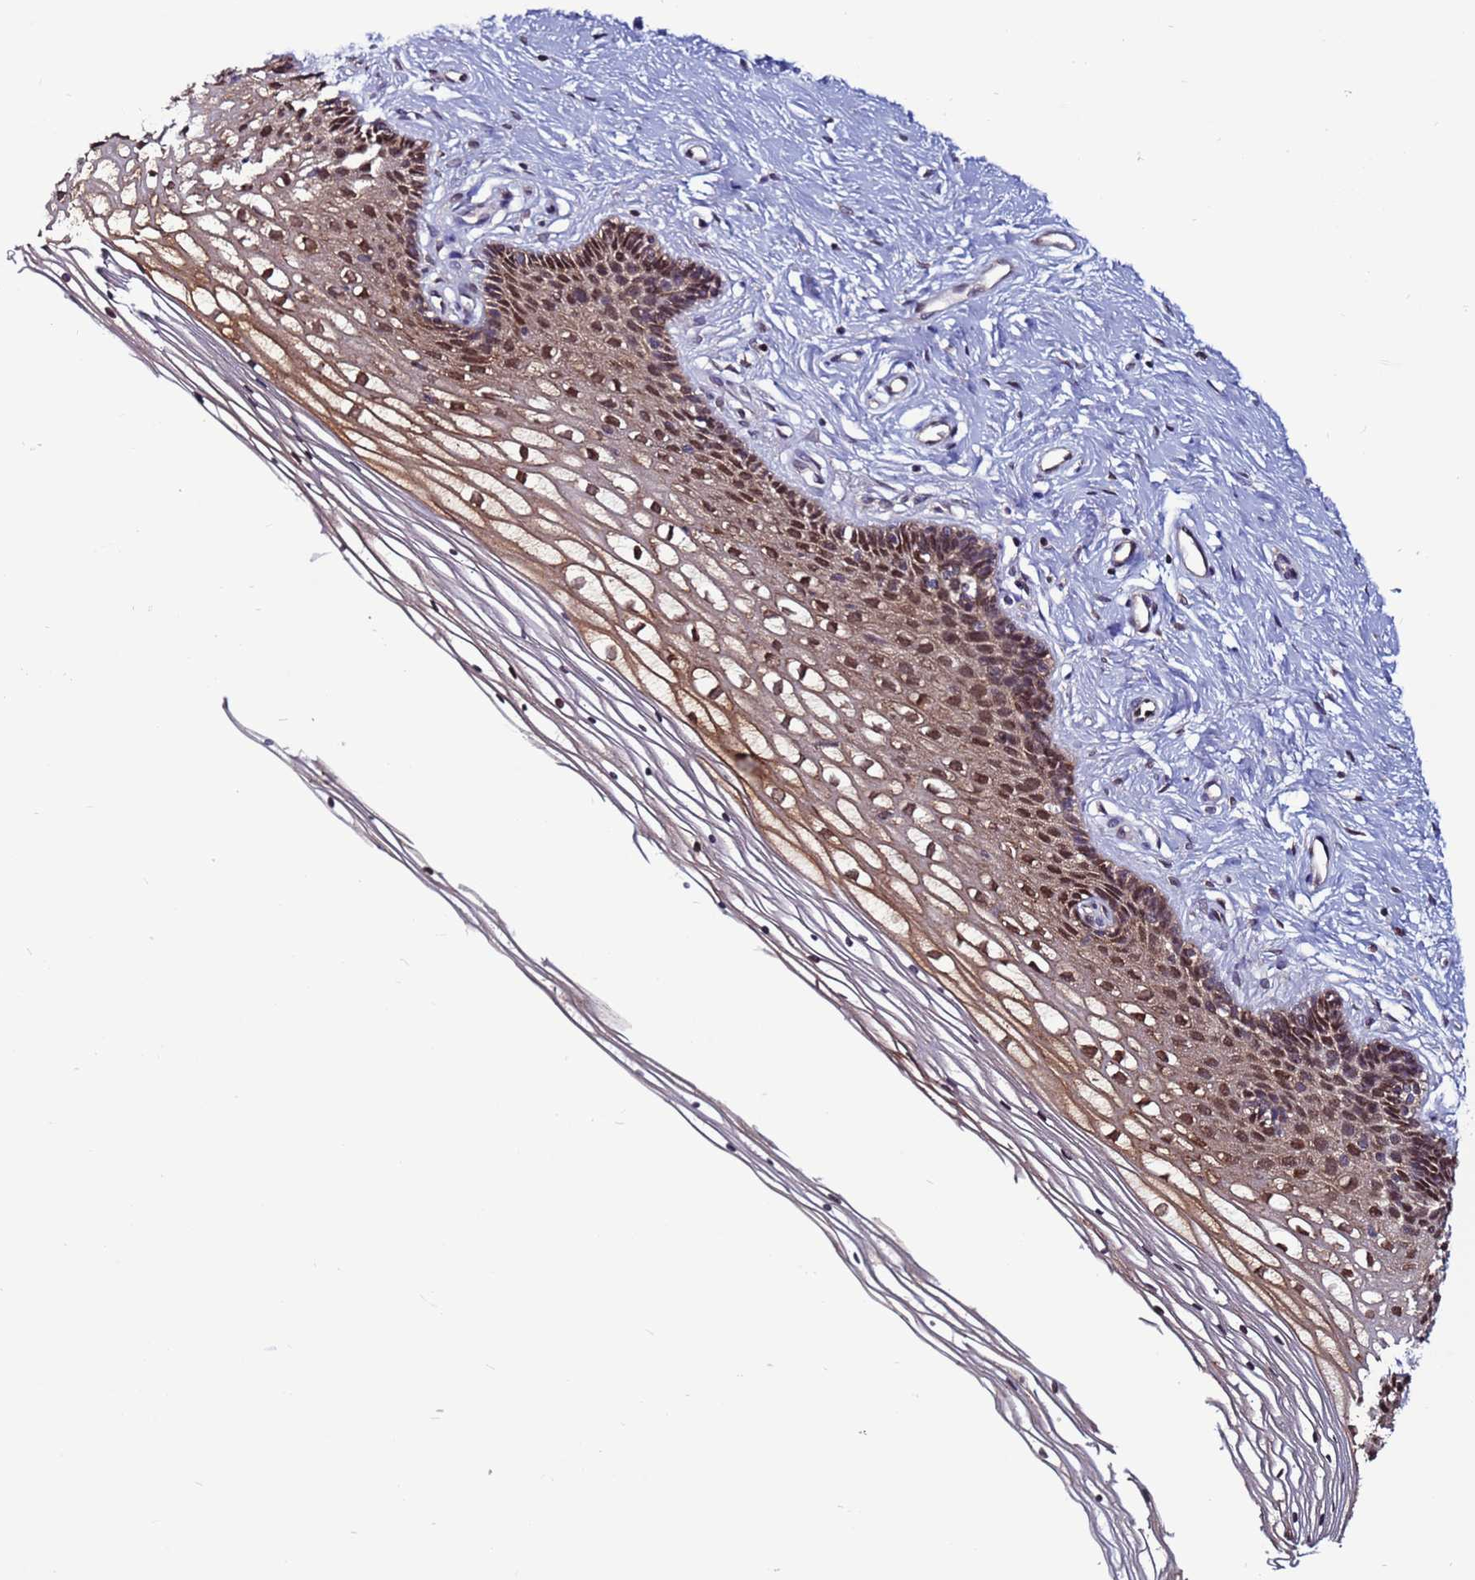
{"staining": {"intensity": "negative", "quantity": "none", "location": "none"}, "tissue": "cervix", "cell_type": "Glandular cells", "image_type": "normal", "snomed": [{"axis": "morphology", "description": "Normal tissue, NOS"}, {"axis": "topography", "description": "Cervix"}], "caption": "Cervix was stained to show a protein in brown. There is no significant positivity in glandular cells.", "gene": "TRIM37", "patient": {"sex": "female", "age": 33}}